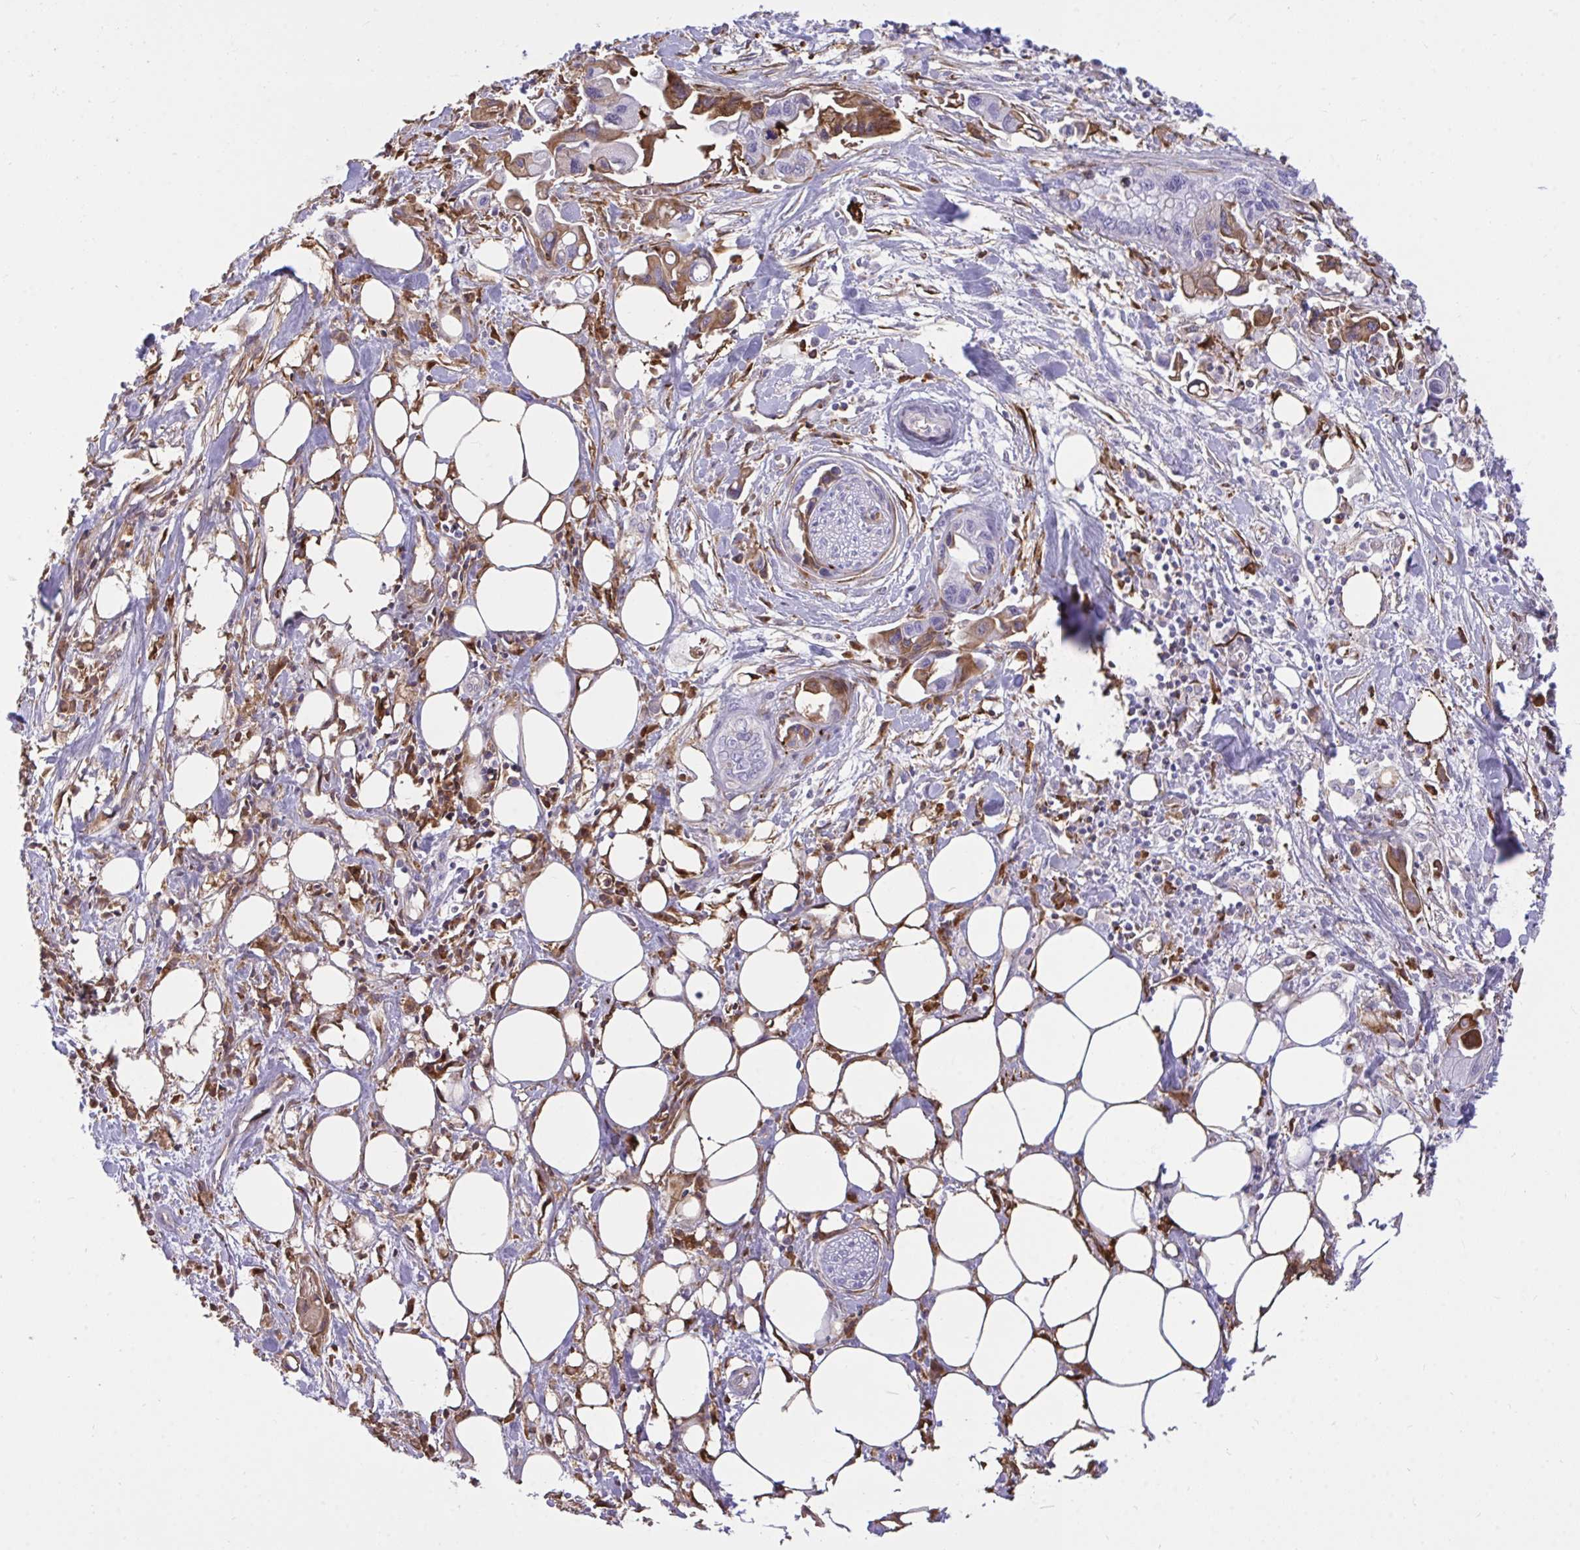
{"staining": {"intensity": "moderate", "quantity": "<25%", "location": "cytoplasmic/membranous"}, "tissue": "pancreatic cancer", "cell_type": "Tumor cells", "image_type": "cancer", "snomed": [{"axis": "morphology", "description": "Adenocarcinoma, NOS"}, {"axis": "topography", "description": "Pancreas"}], "caption": "An immunohistochemistry photomicrograph of neoplastic tissue is shown. Protein staining in brown shows moderate cytoplasmic/membranous positivity in pancreatic adenocarcinoma within tumor cells.", "gene": "F2", "patient": {"sex": "male", "age": 61}}